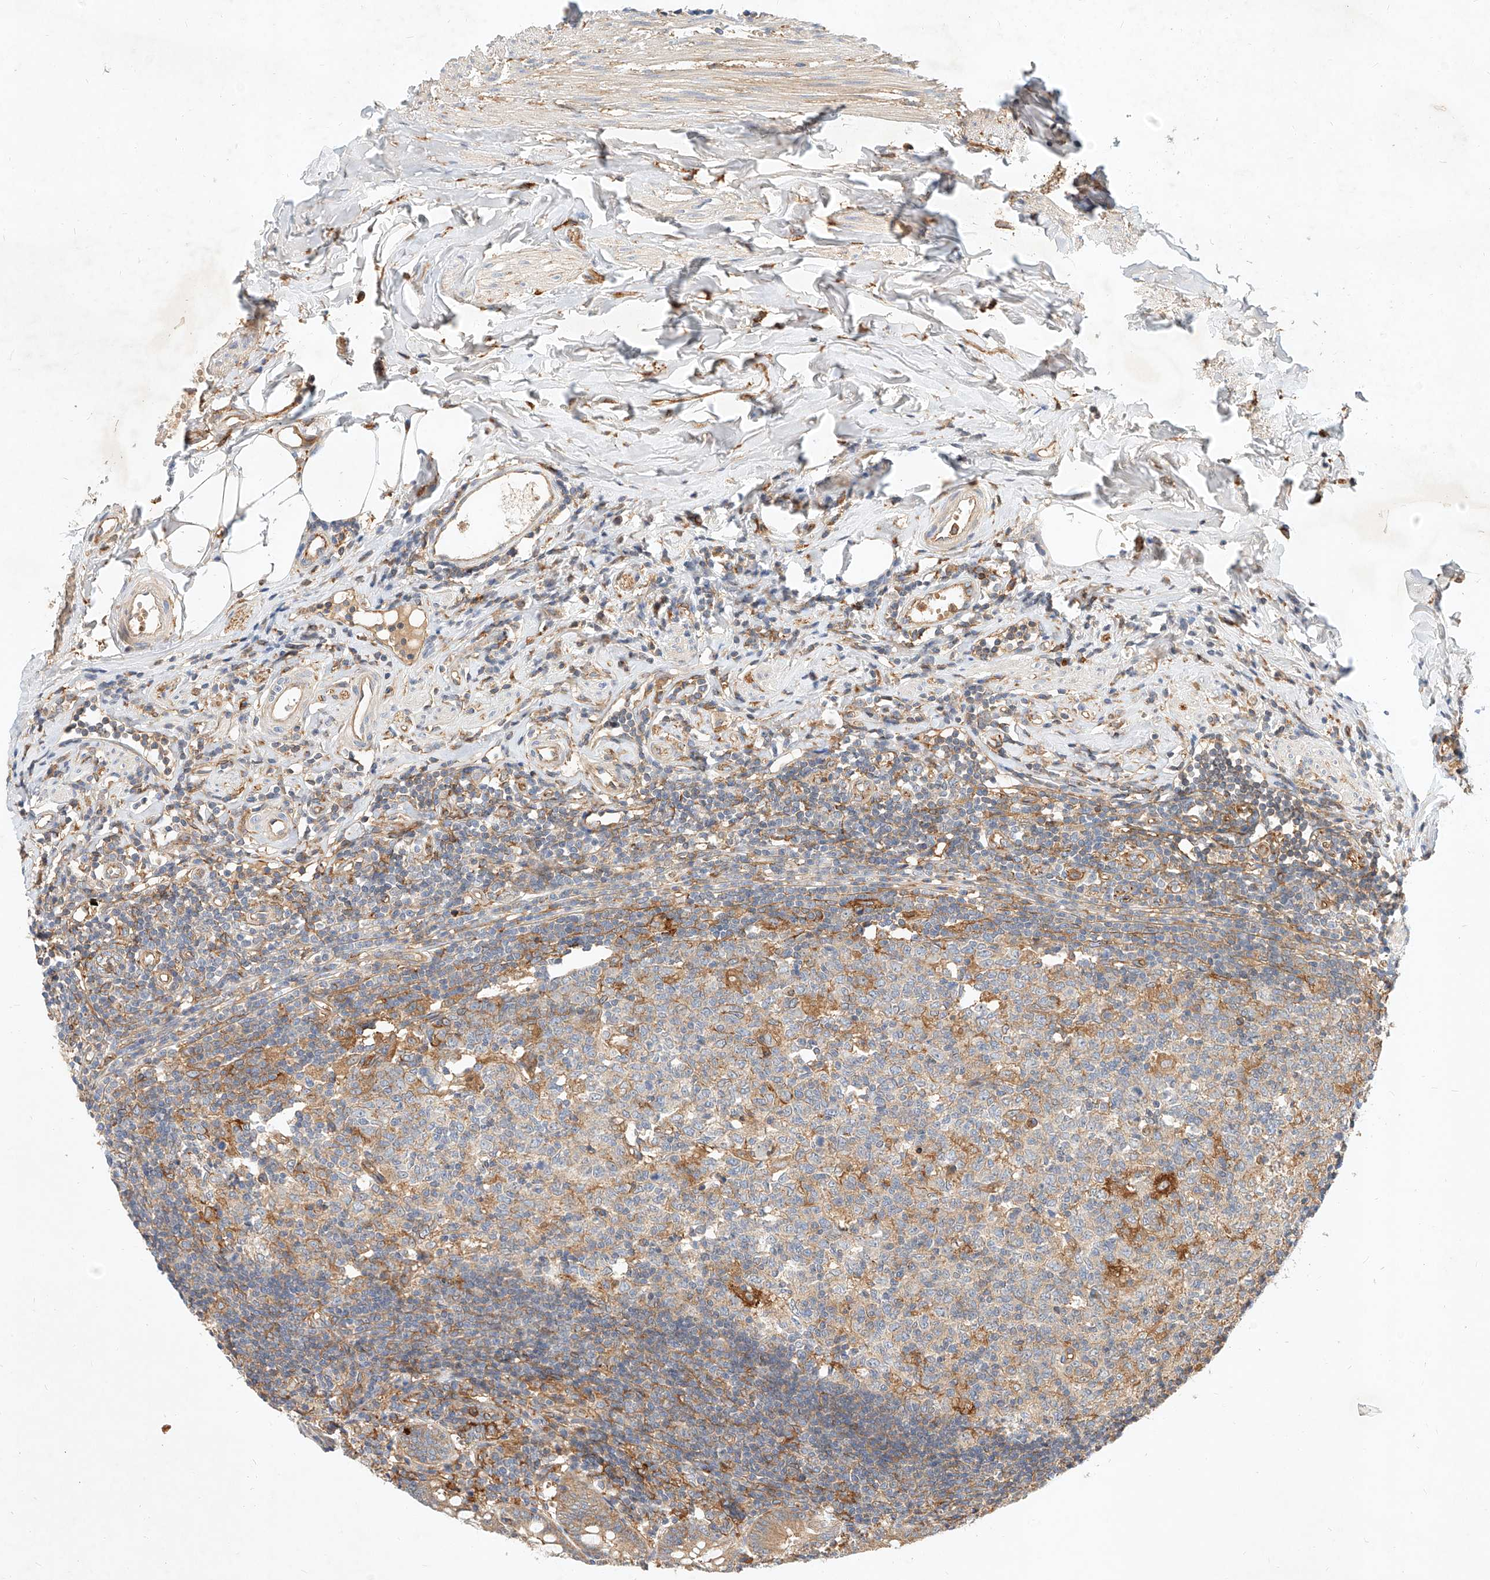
{"staining": {"intensity": "moderate", "quantity": ">75%", "location": "cytoplasmic/membranous"}, "tissue": "appendix", "cell_type": "Glandular cells", "image_type": "normal", "snomed": [{"axis": "morphology", "description": "Normal tissue, NOS"}, {"axis": "topography", "description": "Appendix"}], "caption": "Immunohistochemical staining of normal human appendix displays moderate cytoplasmic/membranous protein positivity in about >75% of glandular cells. (DAB (3,3'-diaminobenzidine) IHC, brown staining for protein, blue staining for nuclei).", "gene": "NFAM1", "patient": {"sex": "female", "age": 54}}